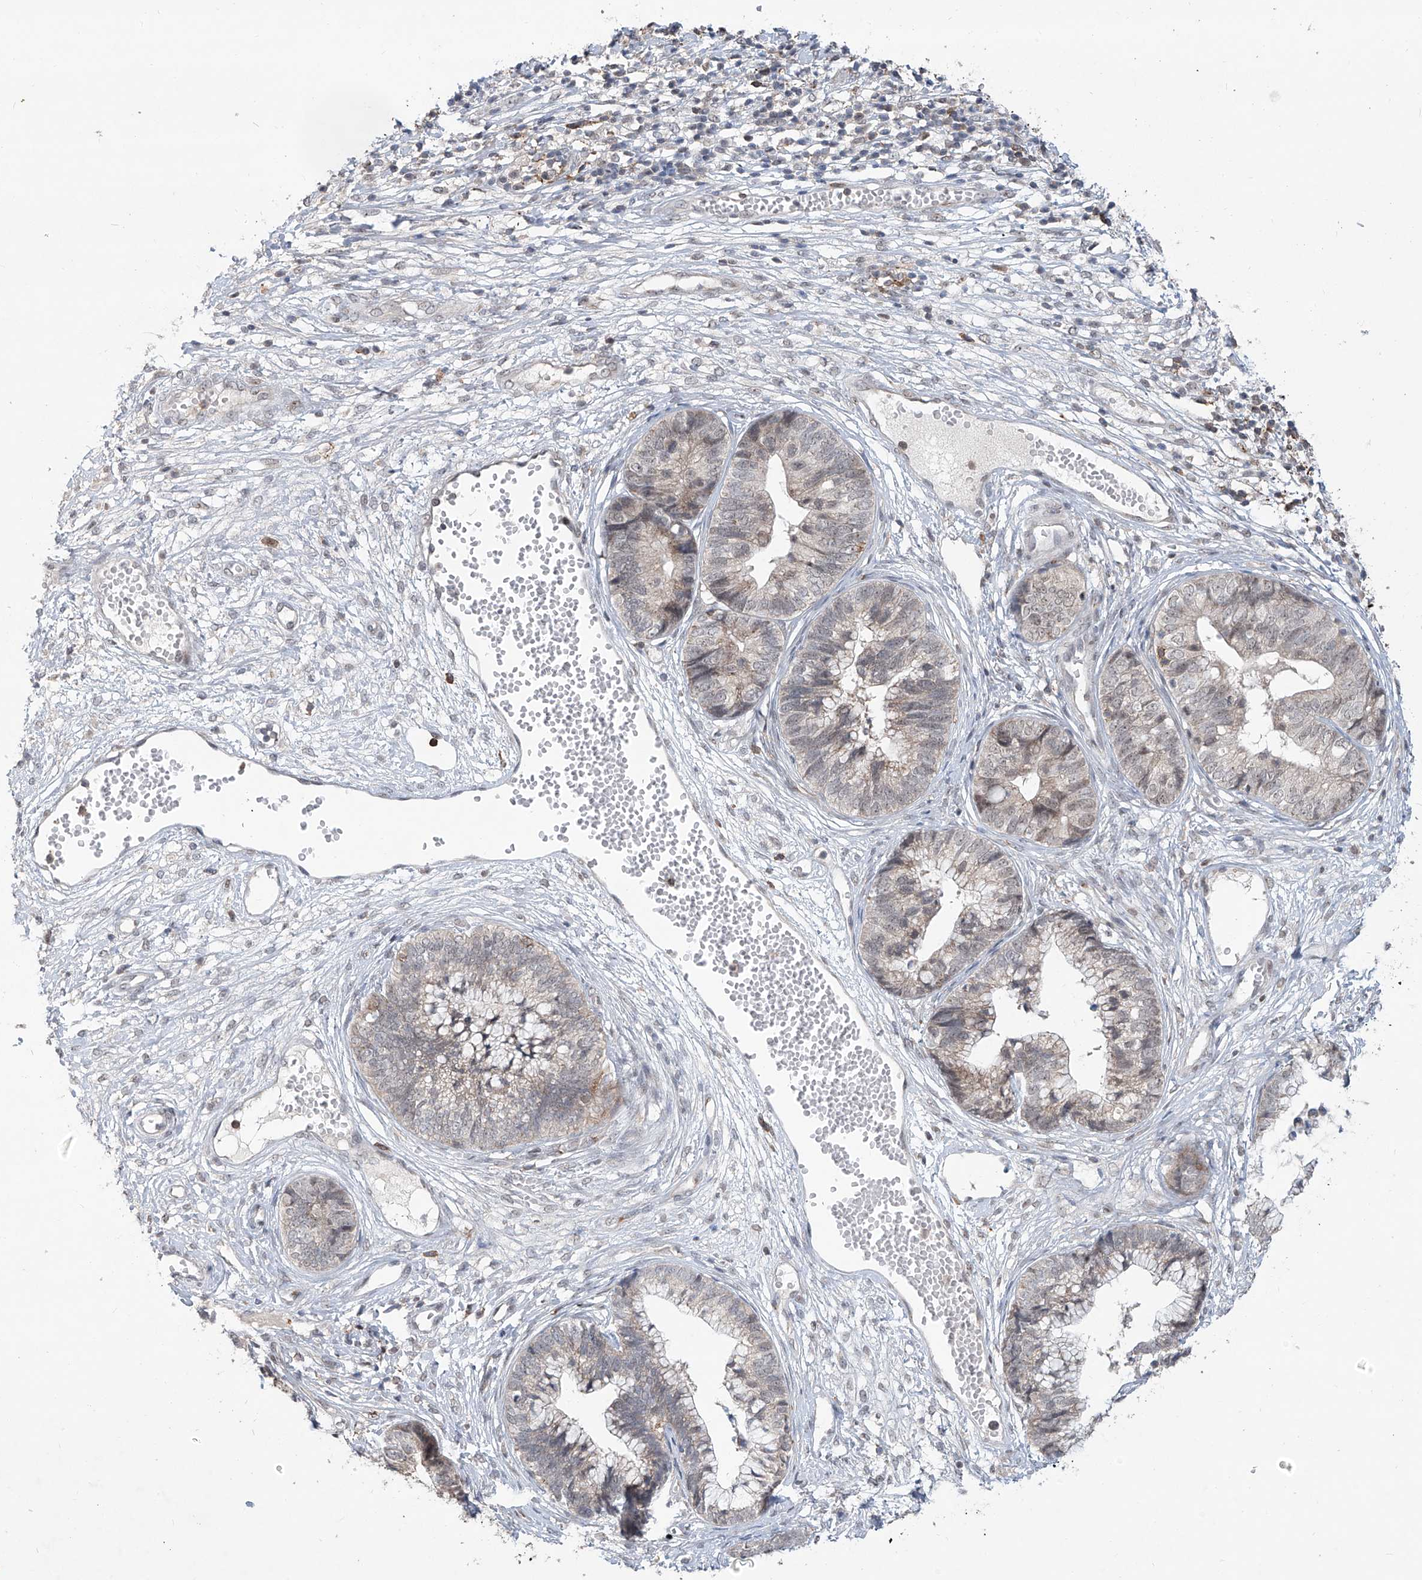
{"staining": {"intensity": "negative", "quantity": "none", "location": "none"}, "tissue": "cervical cancer", "cell_type": "Tumor cells", "image_type": "cancer", "snomed": [{"axis": "morphology", "description": "Adenocarcinoma, NOS"}, {"axis": "topography", "description": "Cervix"}], "caption": "DAB immunohistochemical staining of cervical cancer (adenocarcinoma) exhibits no significant positivity in tumor cells.", "gene": "ZBTB48", "patient": {"sex": "female", "age": 44}}